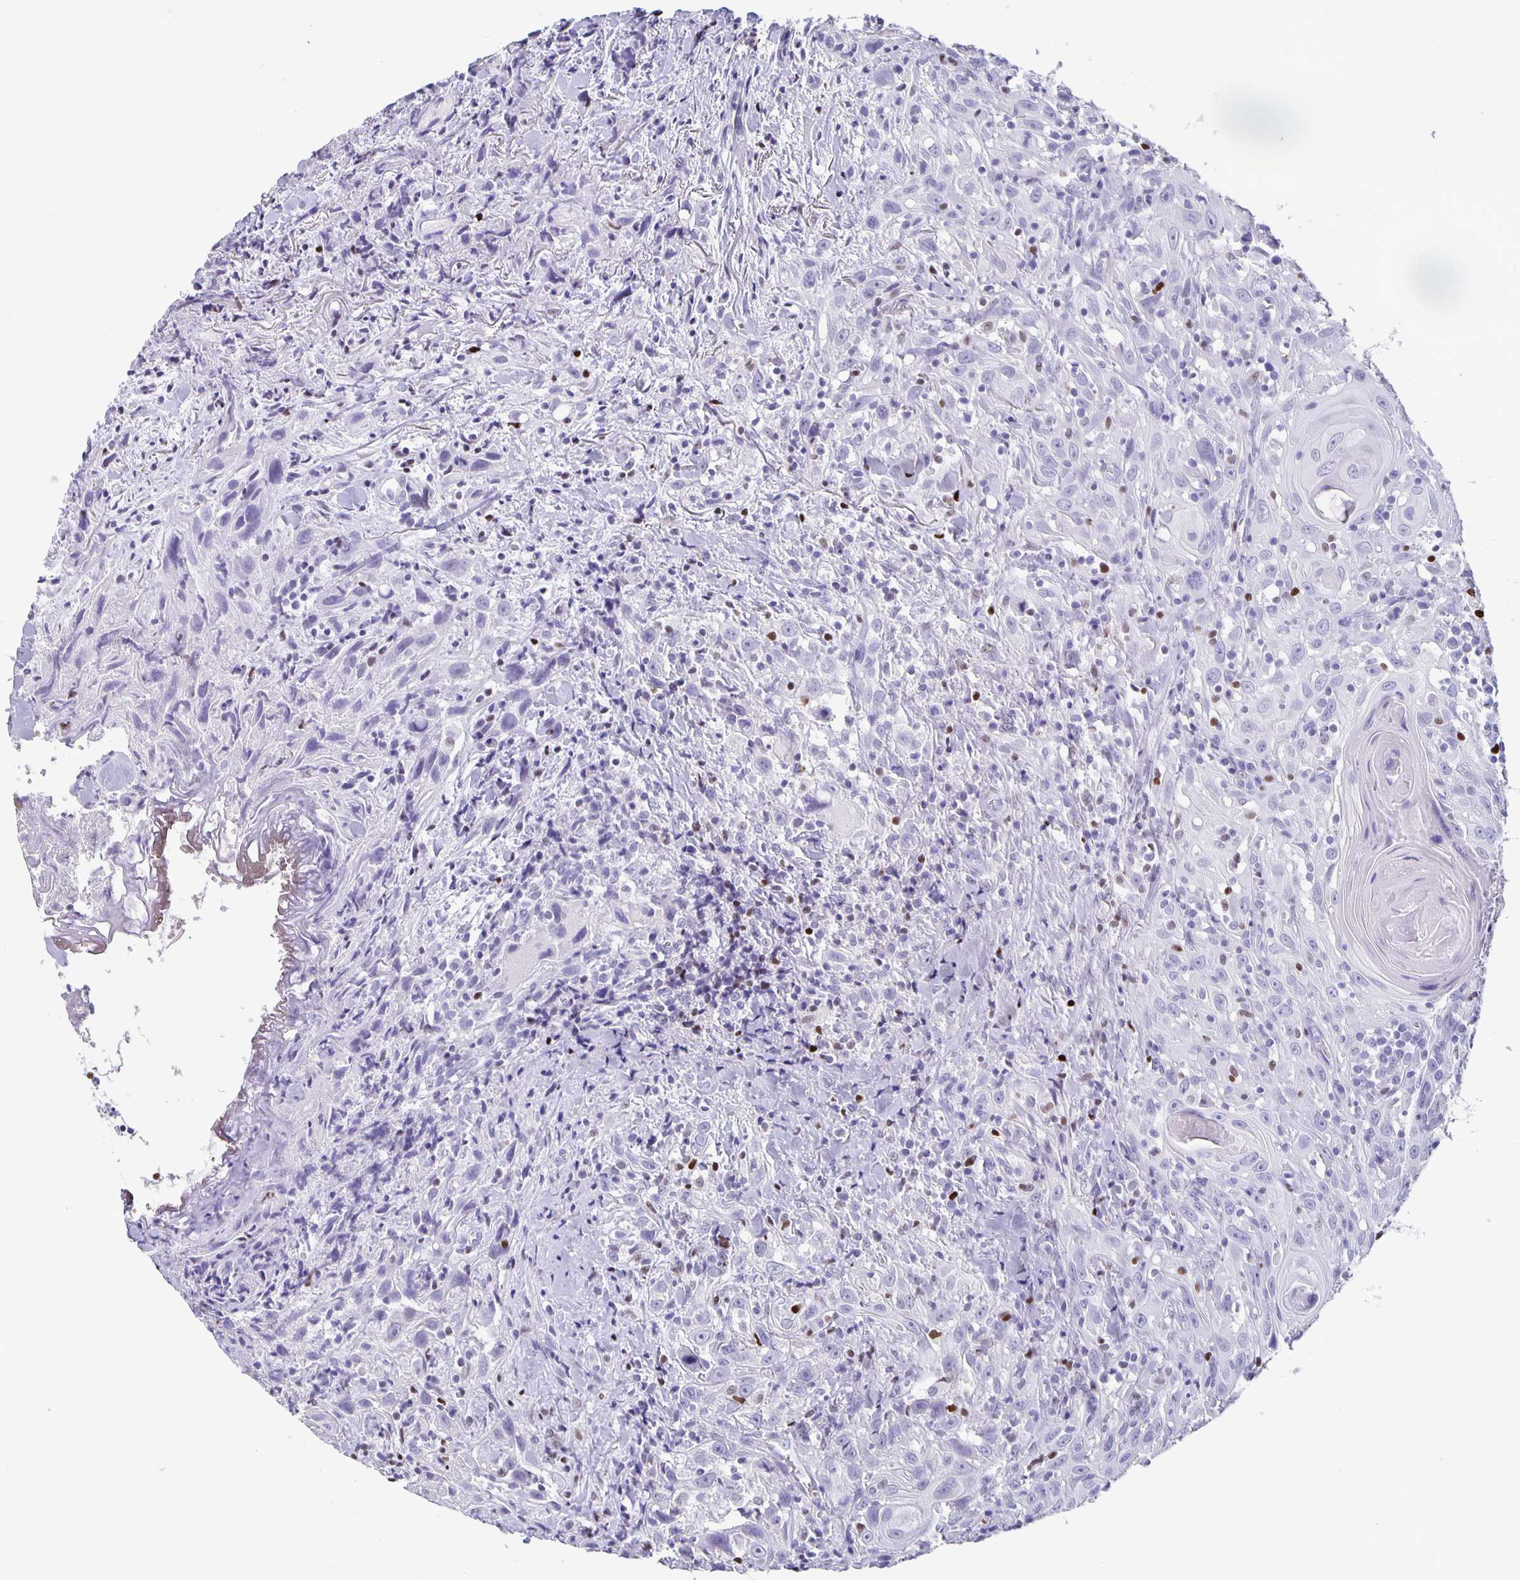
{"staining": {"intensity": "negative", "quantity": "none", "location": "none"}, "tissue": "head and neck cancer", "cell_type": "Tumor cells", "image_type": "cancer", "snomed": [{"axis": "morphology", "description": "Squamous cell carcinoma, NOS"}, {"axis": "topography", "description": "Head-Neck"}], "caption": "This is a micrograph of IHC staining of head and neck cancer, which shows no positivity in tumor cells.", "gene": "SATB2", "patient": {"sex": "female", "age": 95}}